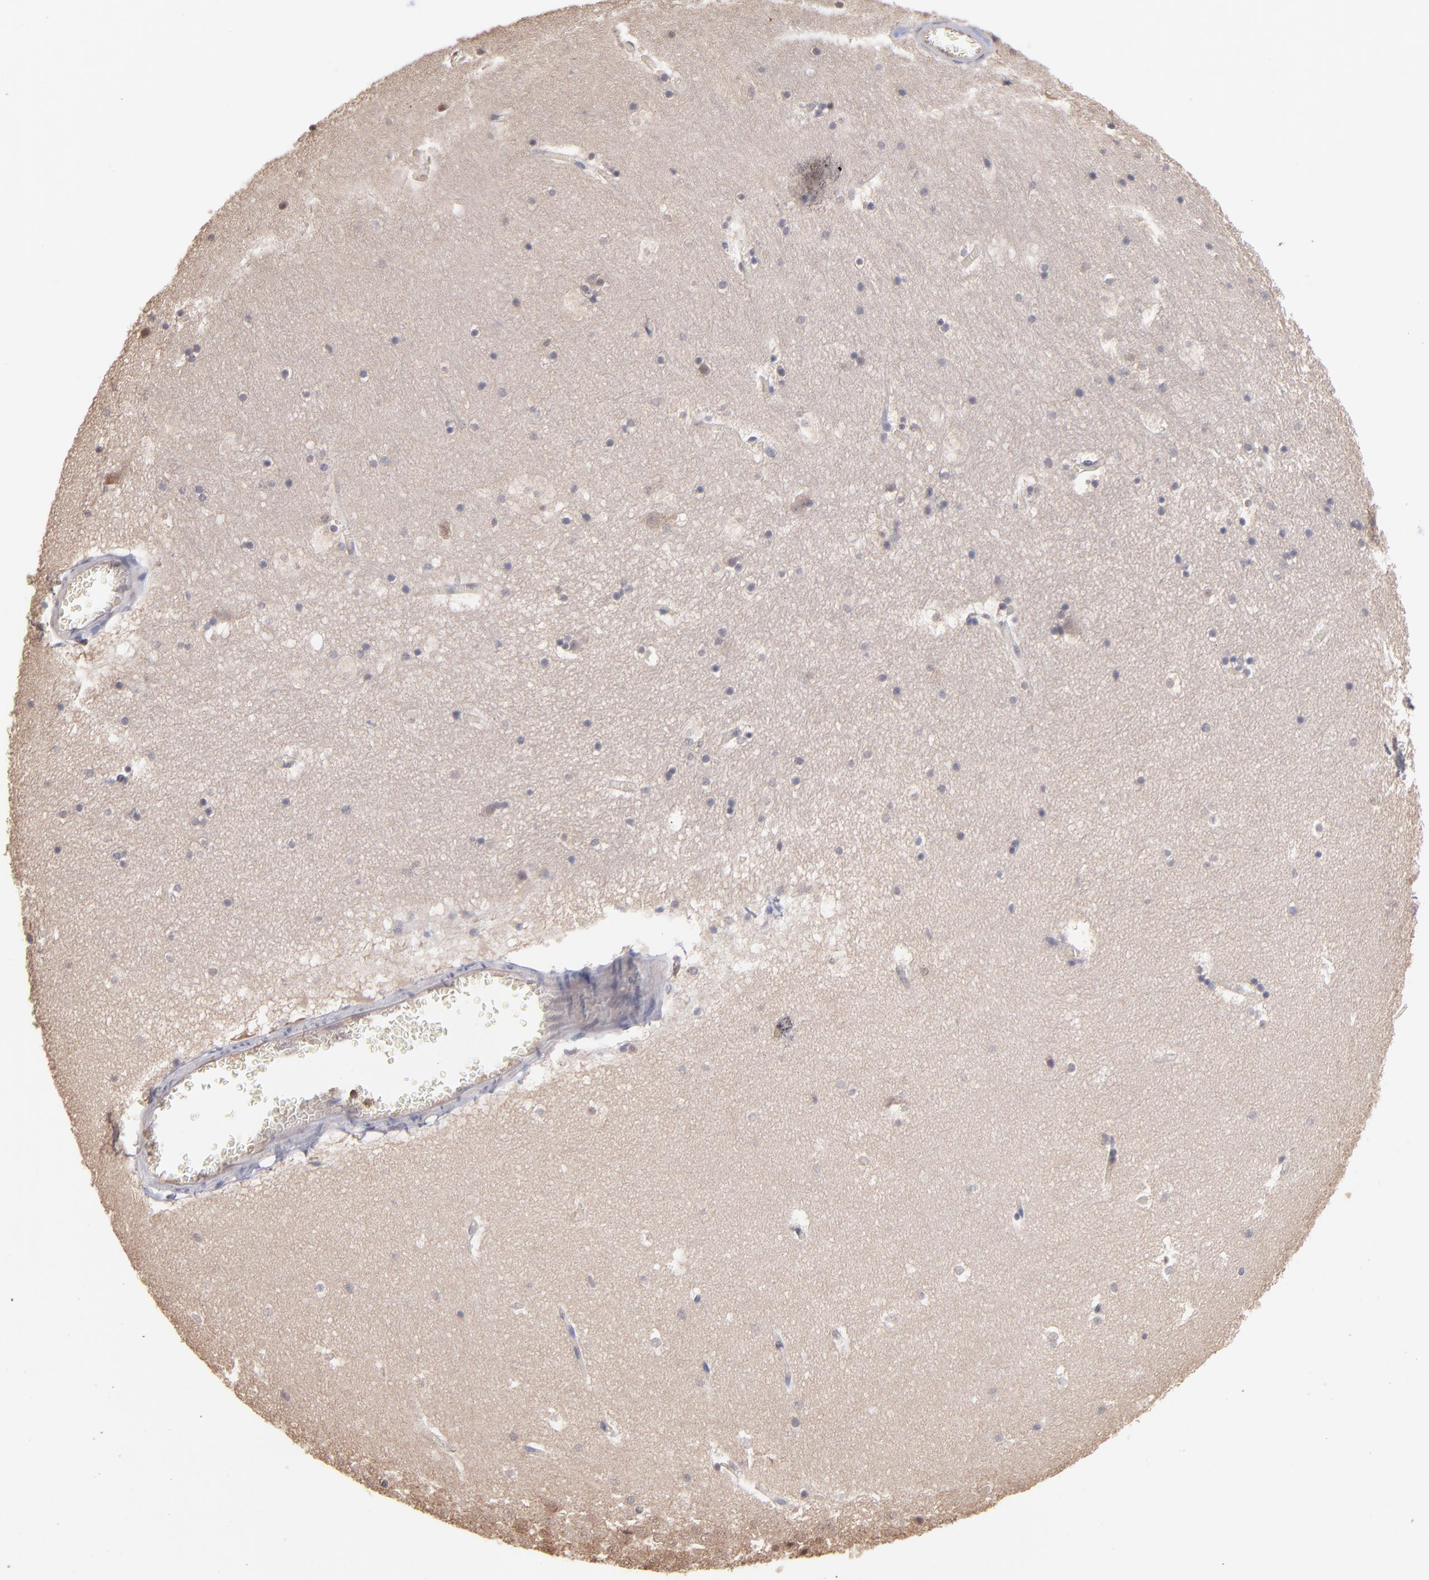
{"staining": {"intensity": "negative", "quantity": "none", "location": "none"}, "tissue": "hippocampus", "cell_type": "Glial cells", "image_type": "normal", "snomed": [{"axis": "morphology", "description": "Normal tissue, NOS"}, {"axis": "topography", "description": "Hippocampus"}], "caption": "Image shows no significant protein staining in glial cells of unremarkable hippocampus.", "gene": "MAP2K2", "patient": {"sex": "male", "age": 45}}